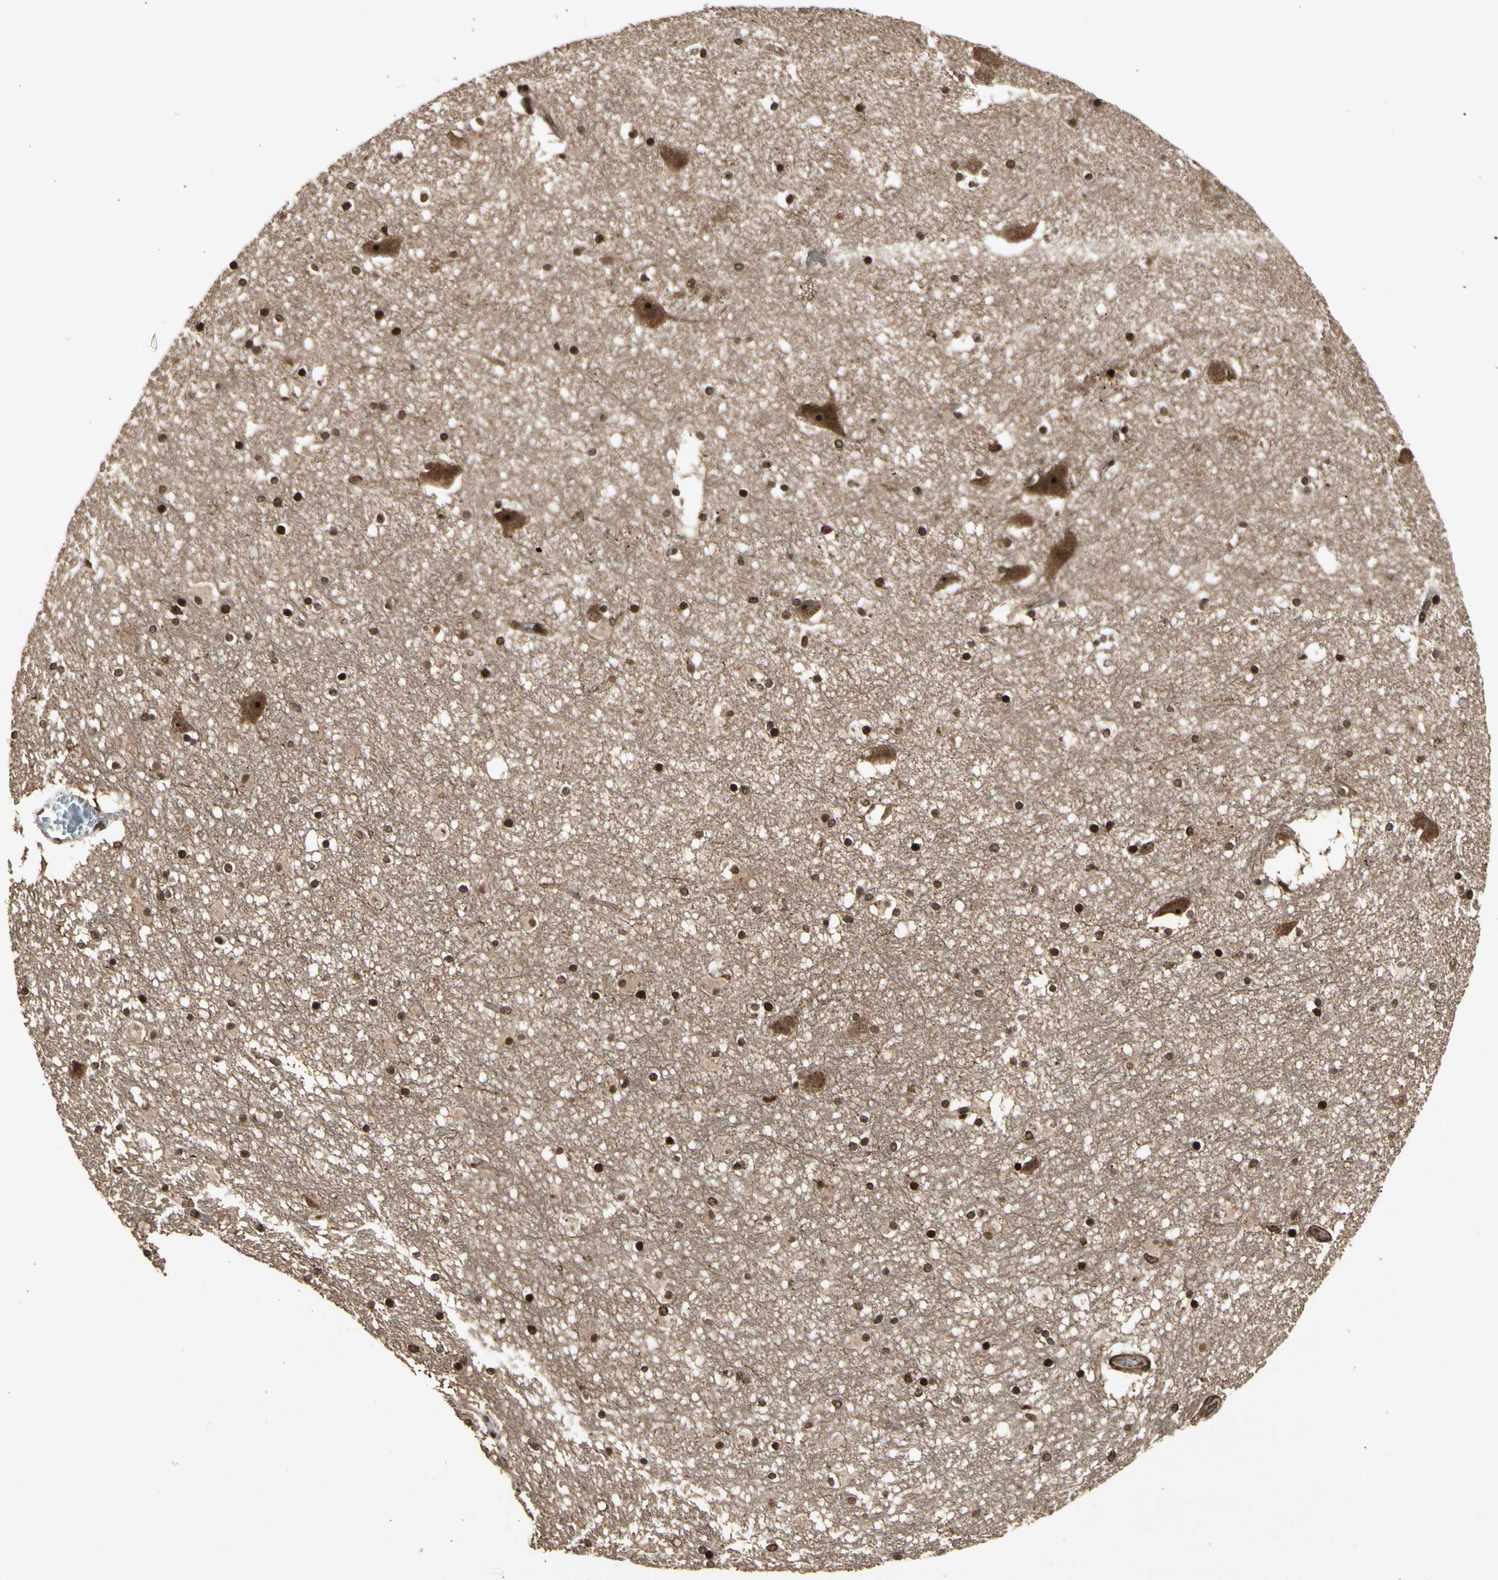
{"staining": {"intensity": "strong", "quantity": ">75%", "location": "nuclear"}, "tissue": "hippocampus", "cell_type": "Glial cells", "image_type": "normal", "snomed": [{"axis": "morphology", "description": "Normal tissue, NOS"}, {"axis": "topography", "description": "Hippocampus"}], "caption": "Hippocampus stained with a brown dye displays strong nuclear positive staining in approximately >75% of glial cells.", "gene": "GLRX", "patient": {"sex": "male", "age": 45}}